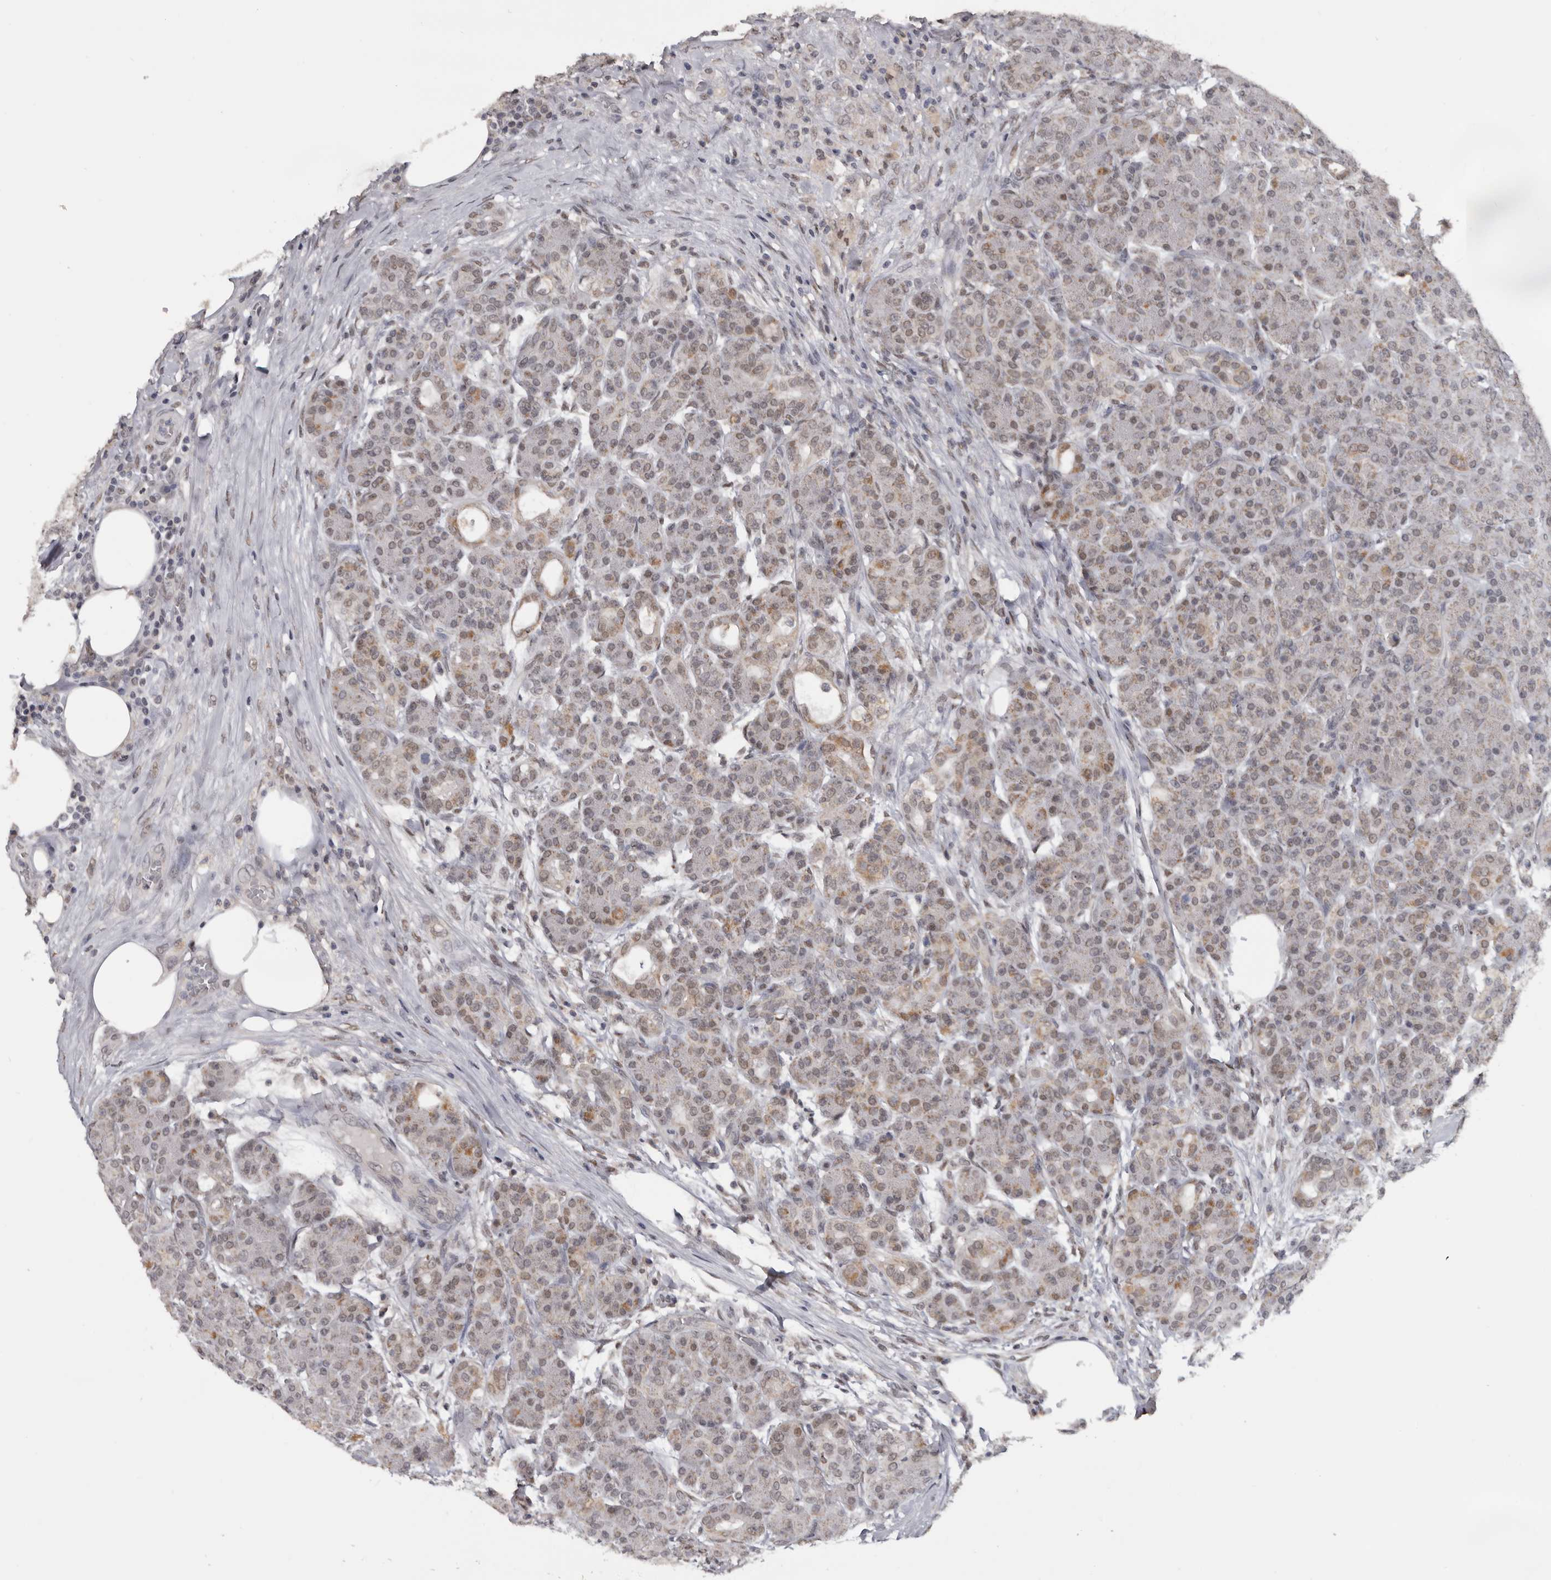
{"staining": {"intensity": "weak", "quantity": "25%-75%", "location": "cytoplasmic/membranous,nuclear"}, "tissue": "pancreas", "cell_type": "Exocrine glandular cells", "image_type": "normal", "snomed": [{"axis": "morphology", "description": "Normal tissue, NOS"}, {"axis": "topography", "description": "Pancreas"}], "caption": "Protein expression analysis of benign human pancreas reveals weak cytoplasmic/membranous,nuclear expression in approximately 25%-75% of exocrine glandular cells. (Brightfield microscopy of DAB IHC at high magnification).", "gene": "MOGAT2", "patient": {"sex": "male", "age": 63}}